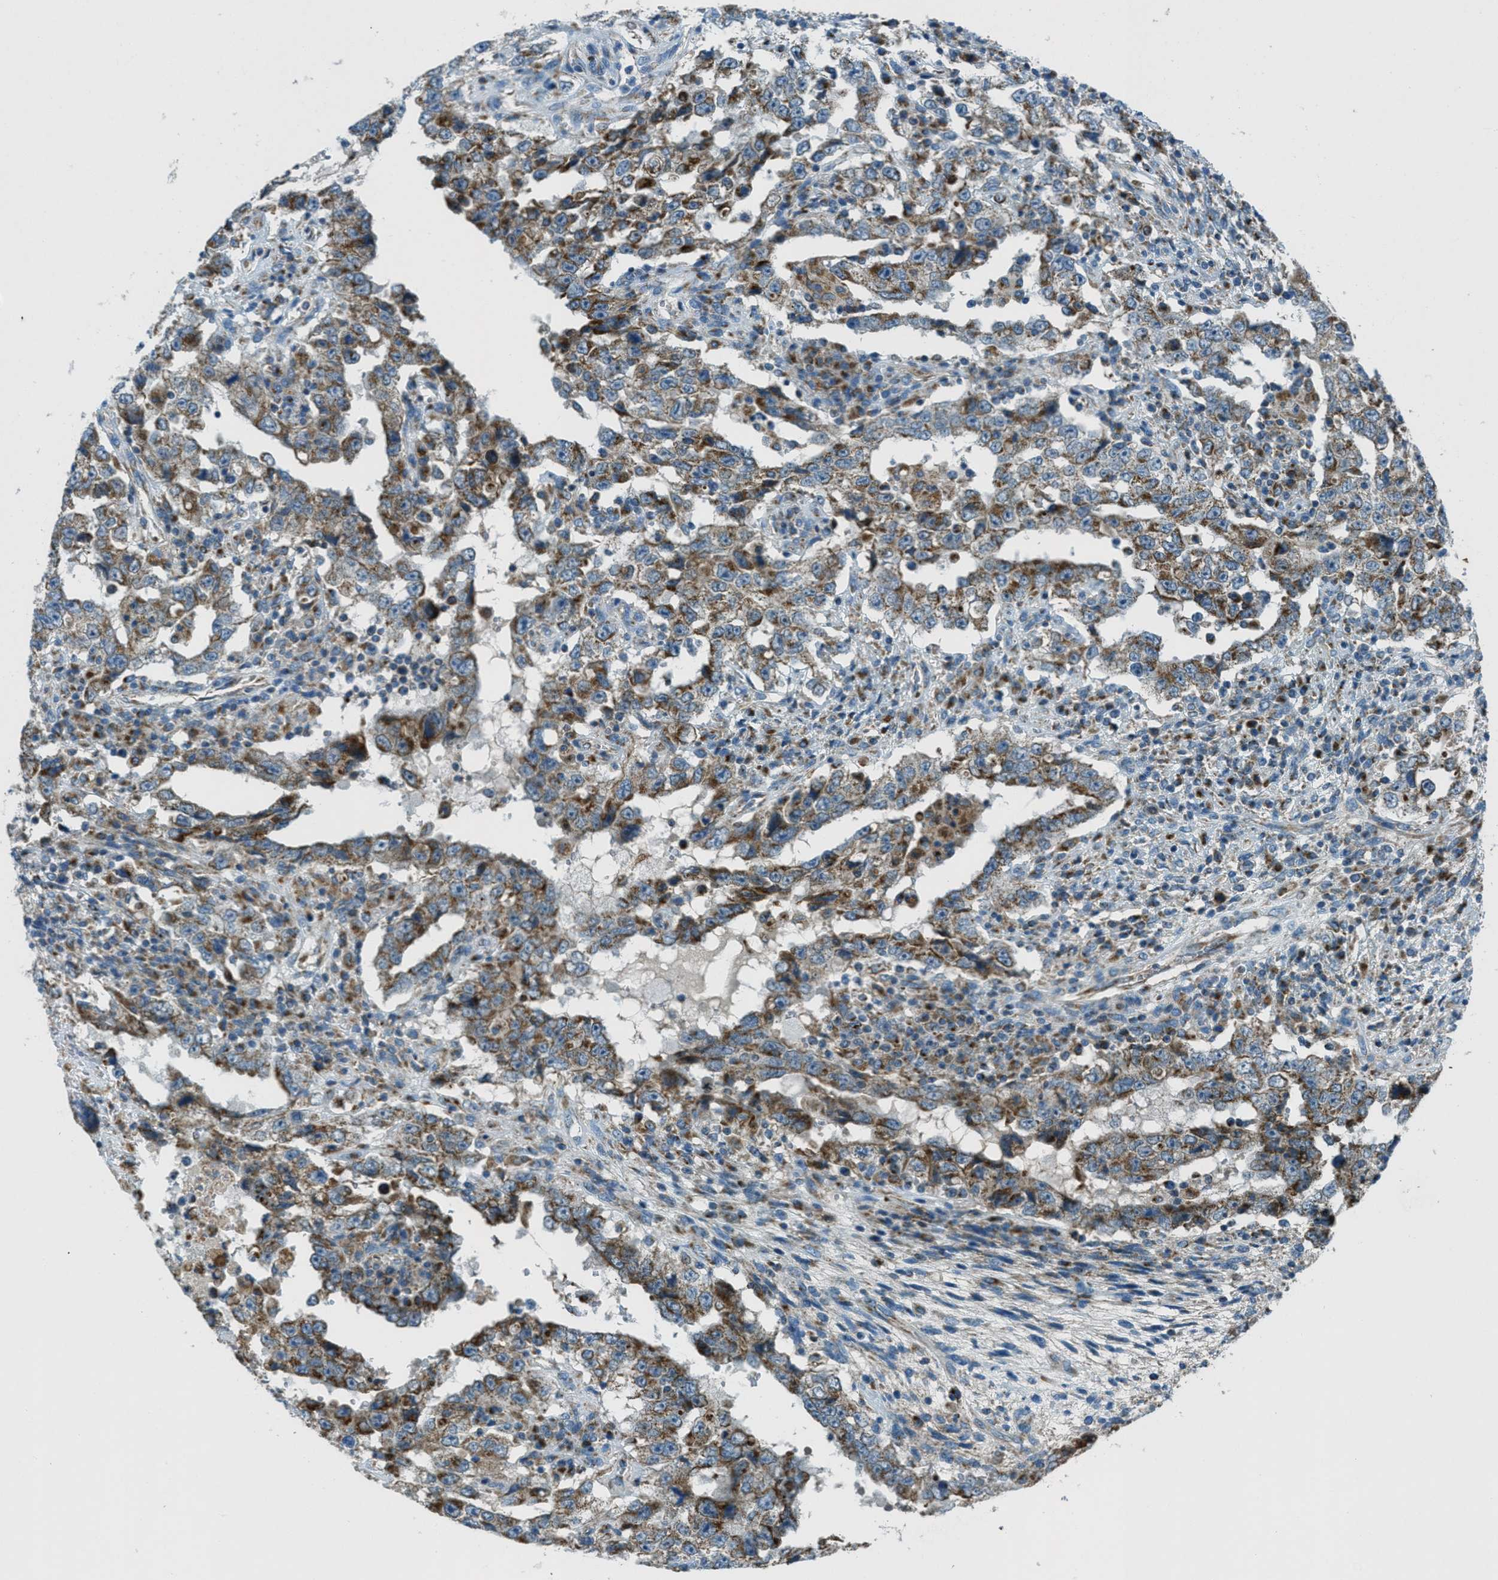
{"staining": {"intensity": "moderate", "quantity": ">75%", "location": "cytoplasmic/membranous"}, "tissue": "testis cancer", "cell_type": "Tumor cells", "image_type": "cancer", "snomed": [{"axis": "morphology", "description": "Carcinoma, Embryonal, NOS"}, {"axis": "topography", "description": "Testis"}], "caption": "Protein staining shows moderate cytoplasmic/membranous positivity in approximately >75% of tumor cells in testis cancer (embryonal carcinoma). (Brightfield microscopy of DAB IHC at high magnification).", "gene": "BCKDK", "patient": {"sex": "male", "age": 26}}